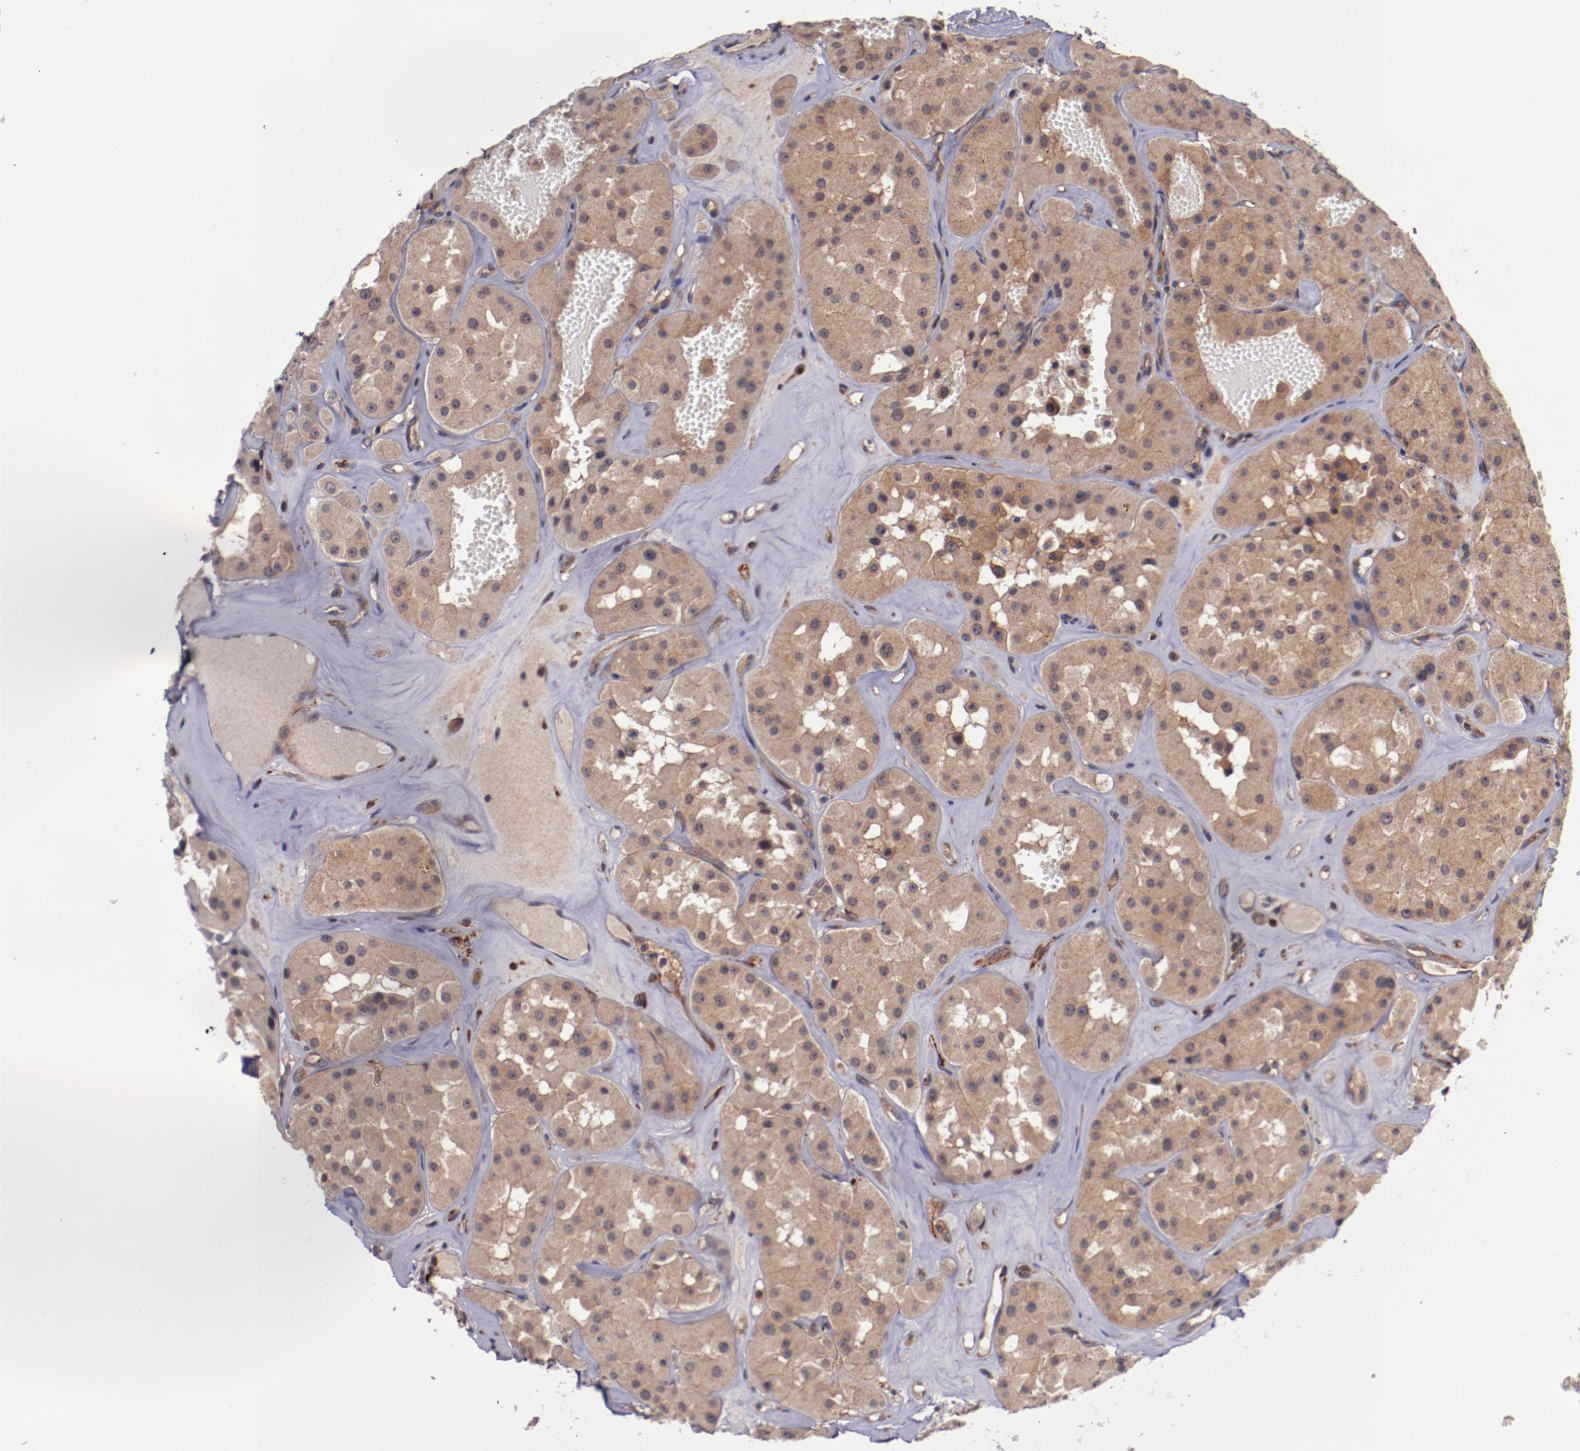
{"staining": {"intensity": "moderate", "quantity": ">75%", "location": "cytoplasmic/membranous"}, "tissue": "renal cancer", "cell_type": "Tumor cells", "image_type": "cancer", "snomed": [{"axis": "morphology", "description": "Adenocarcinoma, uncertain malignant potential"}, {"axis": "topography", "description": "Kidney"}], "caption": "Protein expression analysis of human adenocarcinoma,  uncertain malignant potential (renal) reveals moderate cytoplasmic/membranous expression in approximately >75% of tumor cells.", "gene": "FTSJ1", "patient": {"sex": "male", "age": 63}}